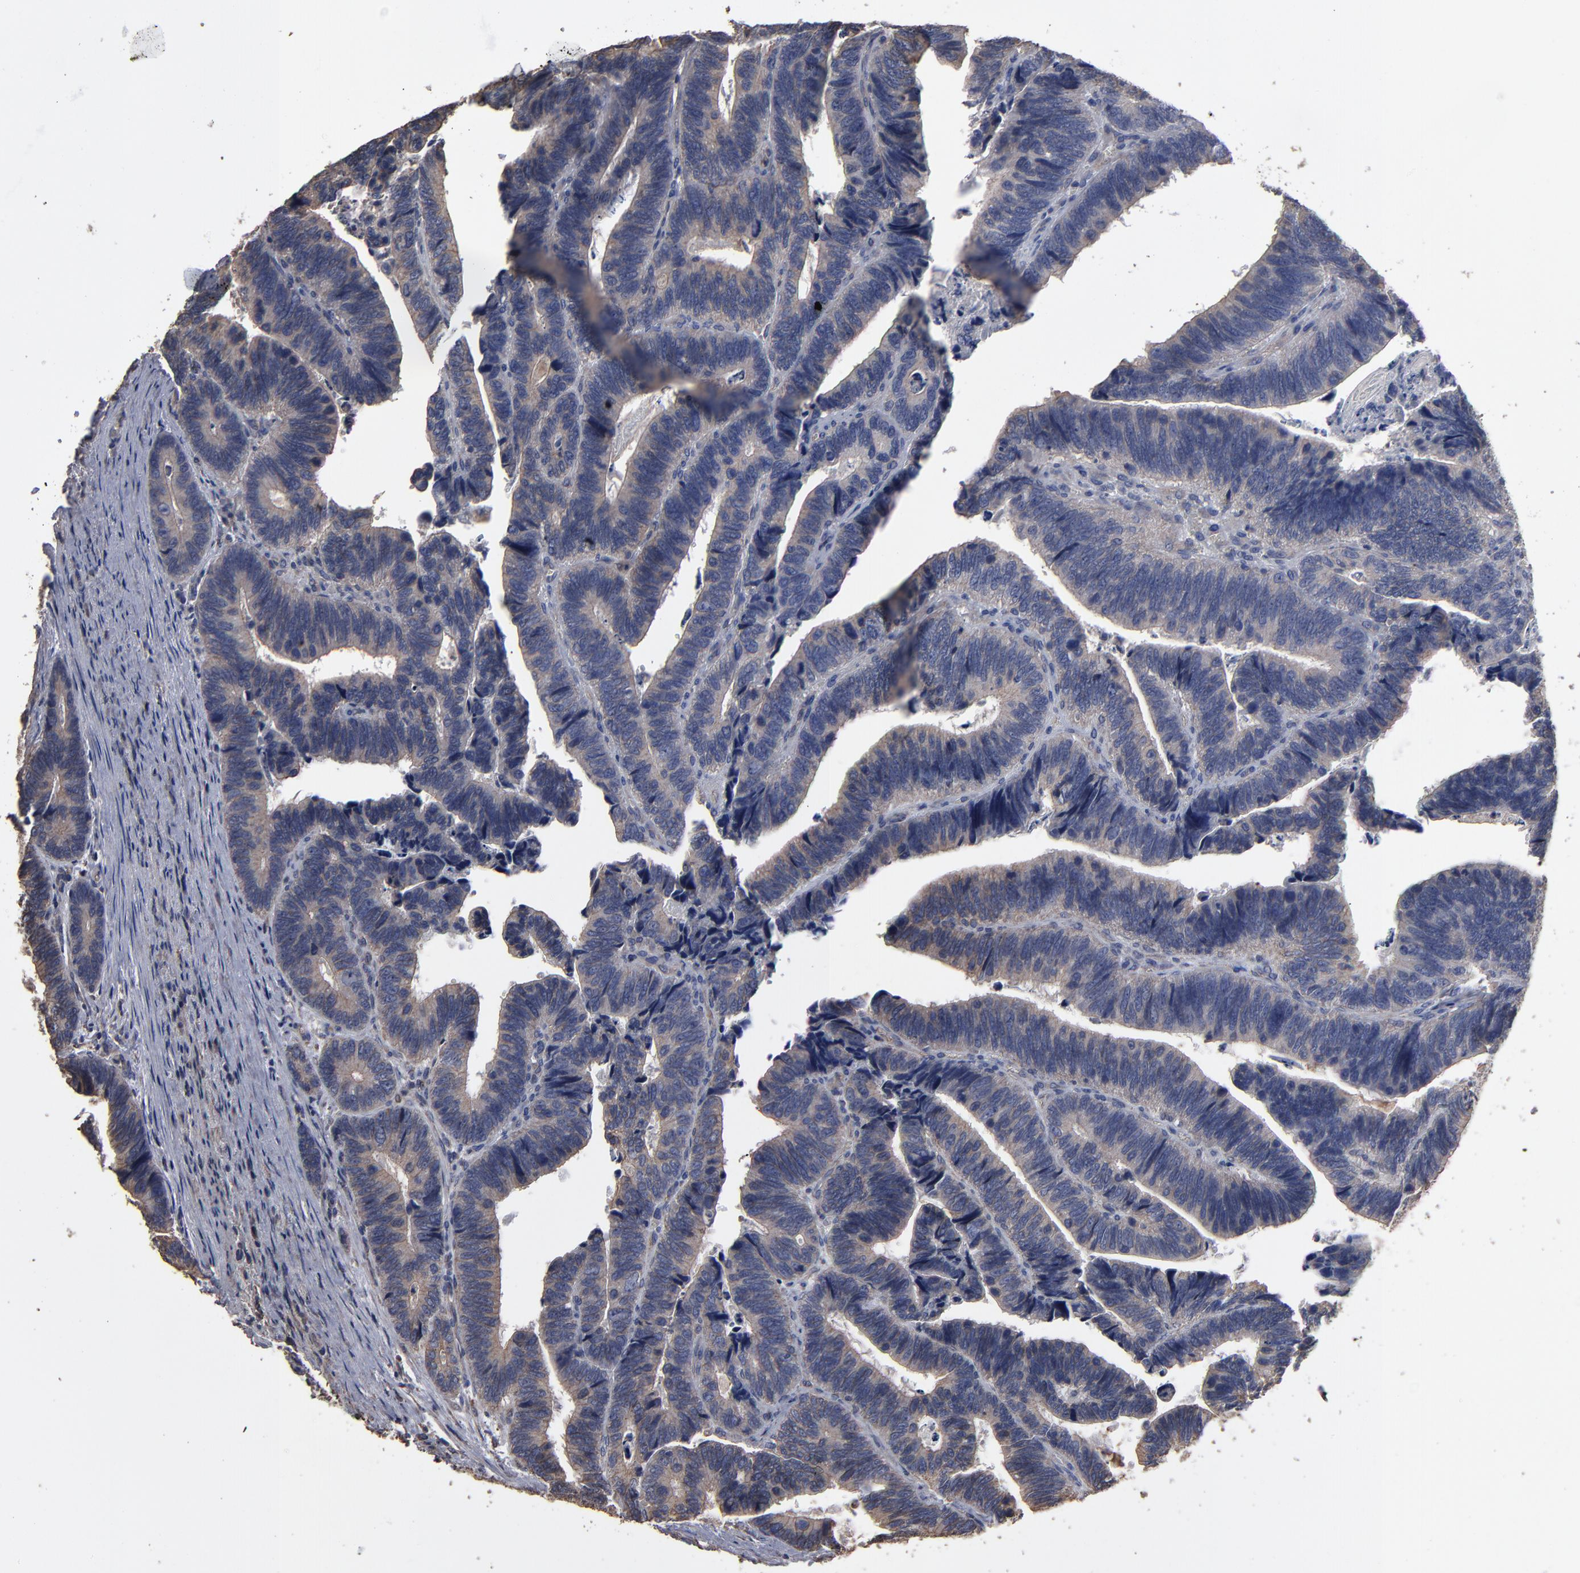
{"staining": {"intensity": "weak", "quantity": ">75%", "location": "cytoplasmic/membranous"}, "tissue": "colorectal cancer", "cell_type": "Tumor cells", "image_type": "cancer", "snomed": [{"axis": "morphology", "description": "Adenocarcinoma, NOS"}, {"axis": "topography", "description": "Colon"}], "caption": "Colorectal cancer (adenocarcinoma) was stained to show a protein in brown. There is low levels of weak cytoplasmic/membranous staining in about >75% of tumor cells. (Stains: DAB (3,3'-diaminobenzidine) in brown, nuclei in blue, Microscopy: brightfield microscopy at high magnification).", "gene": "DMD", "patient": {"sex": "male", "age": 72}}